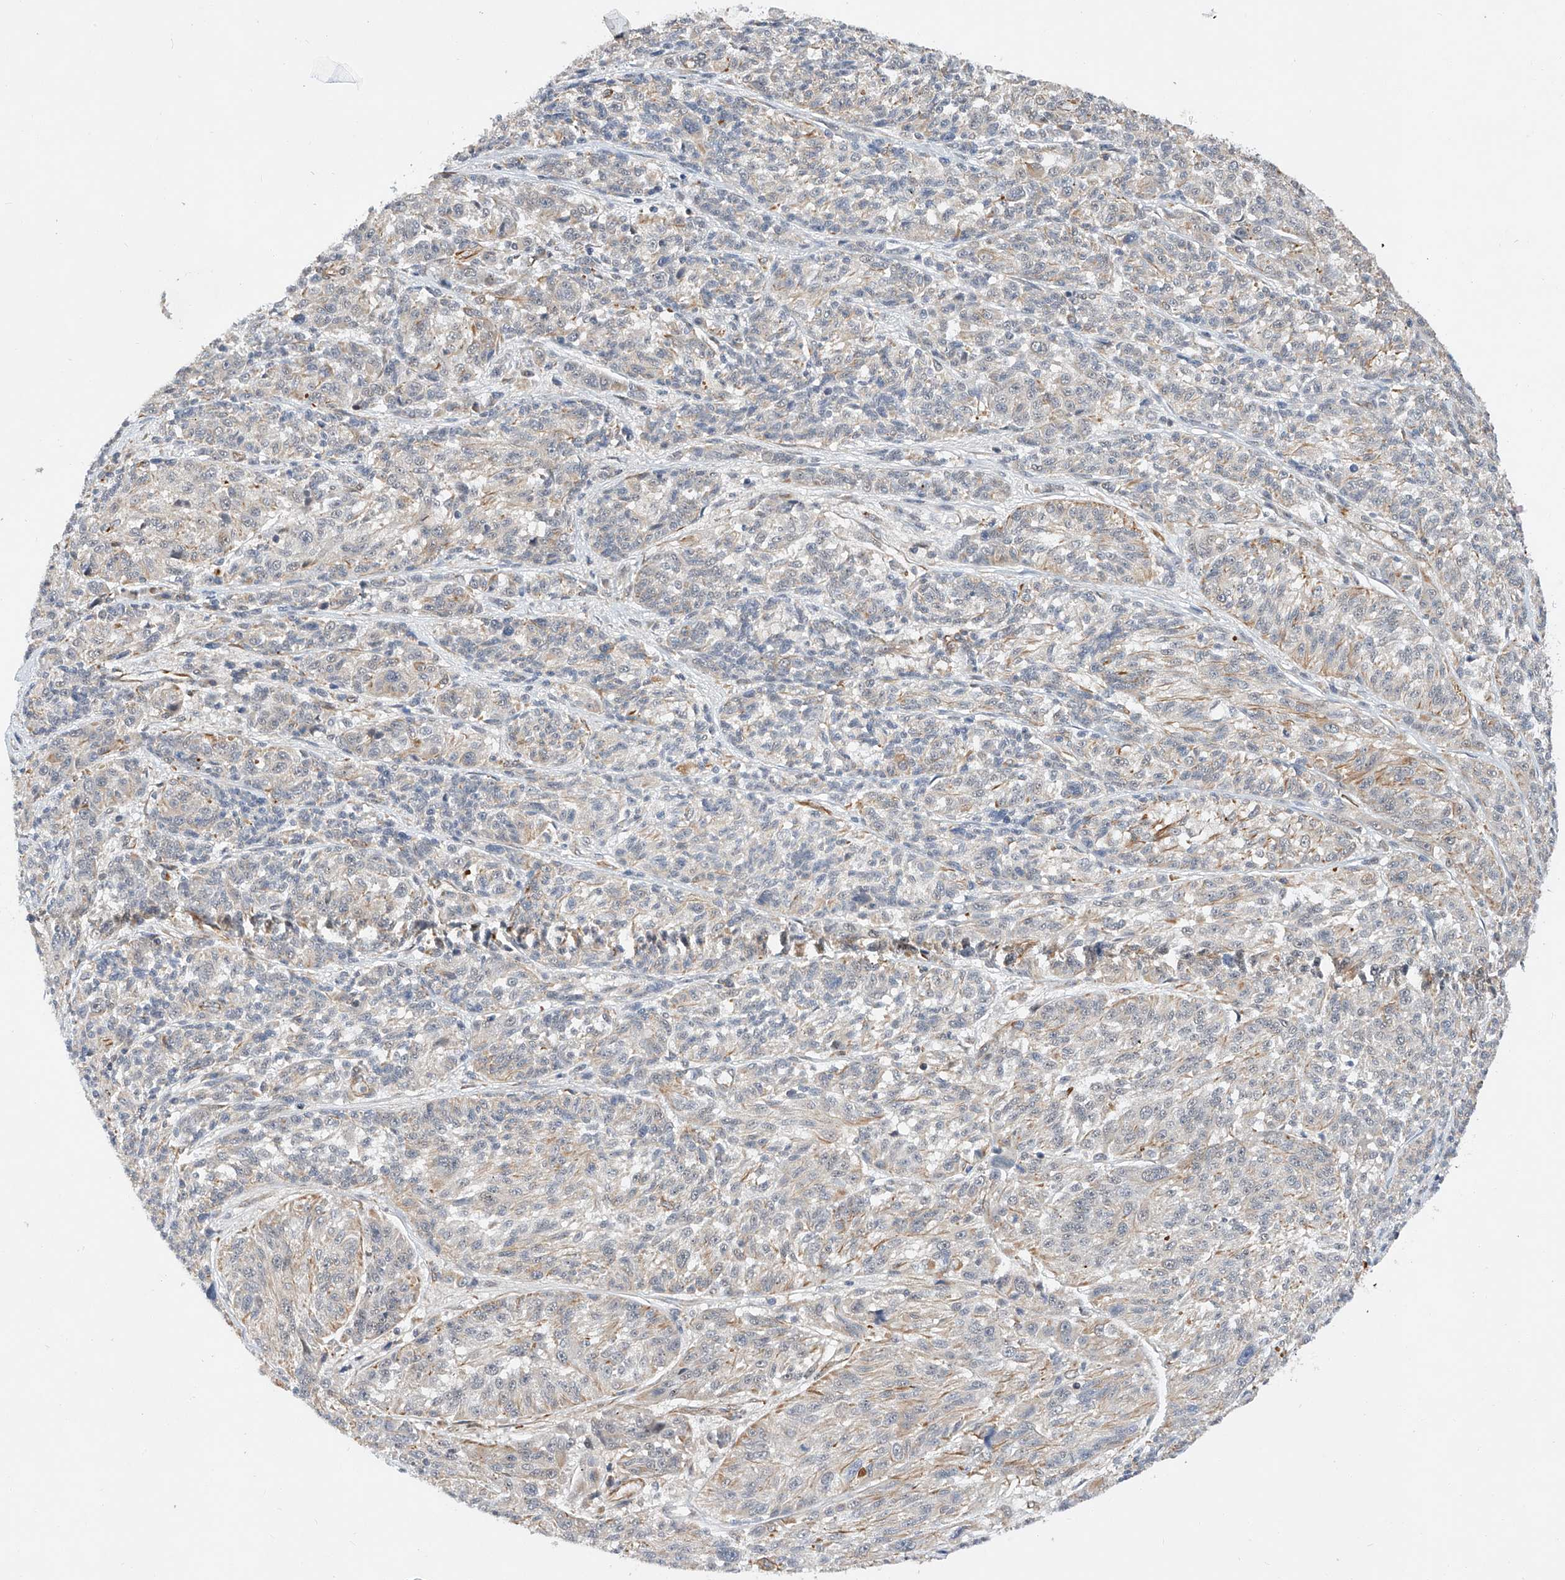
{"staining": {"intensity": "moderate", "quantity": "<25%", "location": "cytoplasmic/membranous"}, "tissue": "melanoma", "cell_type": "Tumor cells", "image_type": "cancer", "snomed": [{"axis": "morphology", "description": "Malignant melanoma, NOS"}, {"axis": "topography", "description": "Skin"}], "caption": "A histopathology image of melanoma stained for a protein demonstrates moderate cytoplasmic/membranous brown staining in tumor cells.", "gene": "AMD1", "patient": {"sex": "male", "age": 53}}